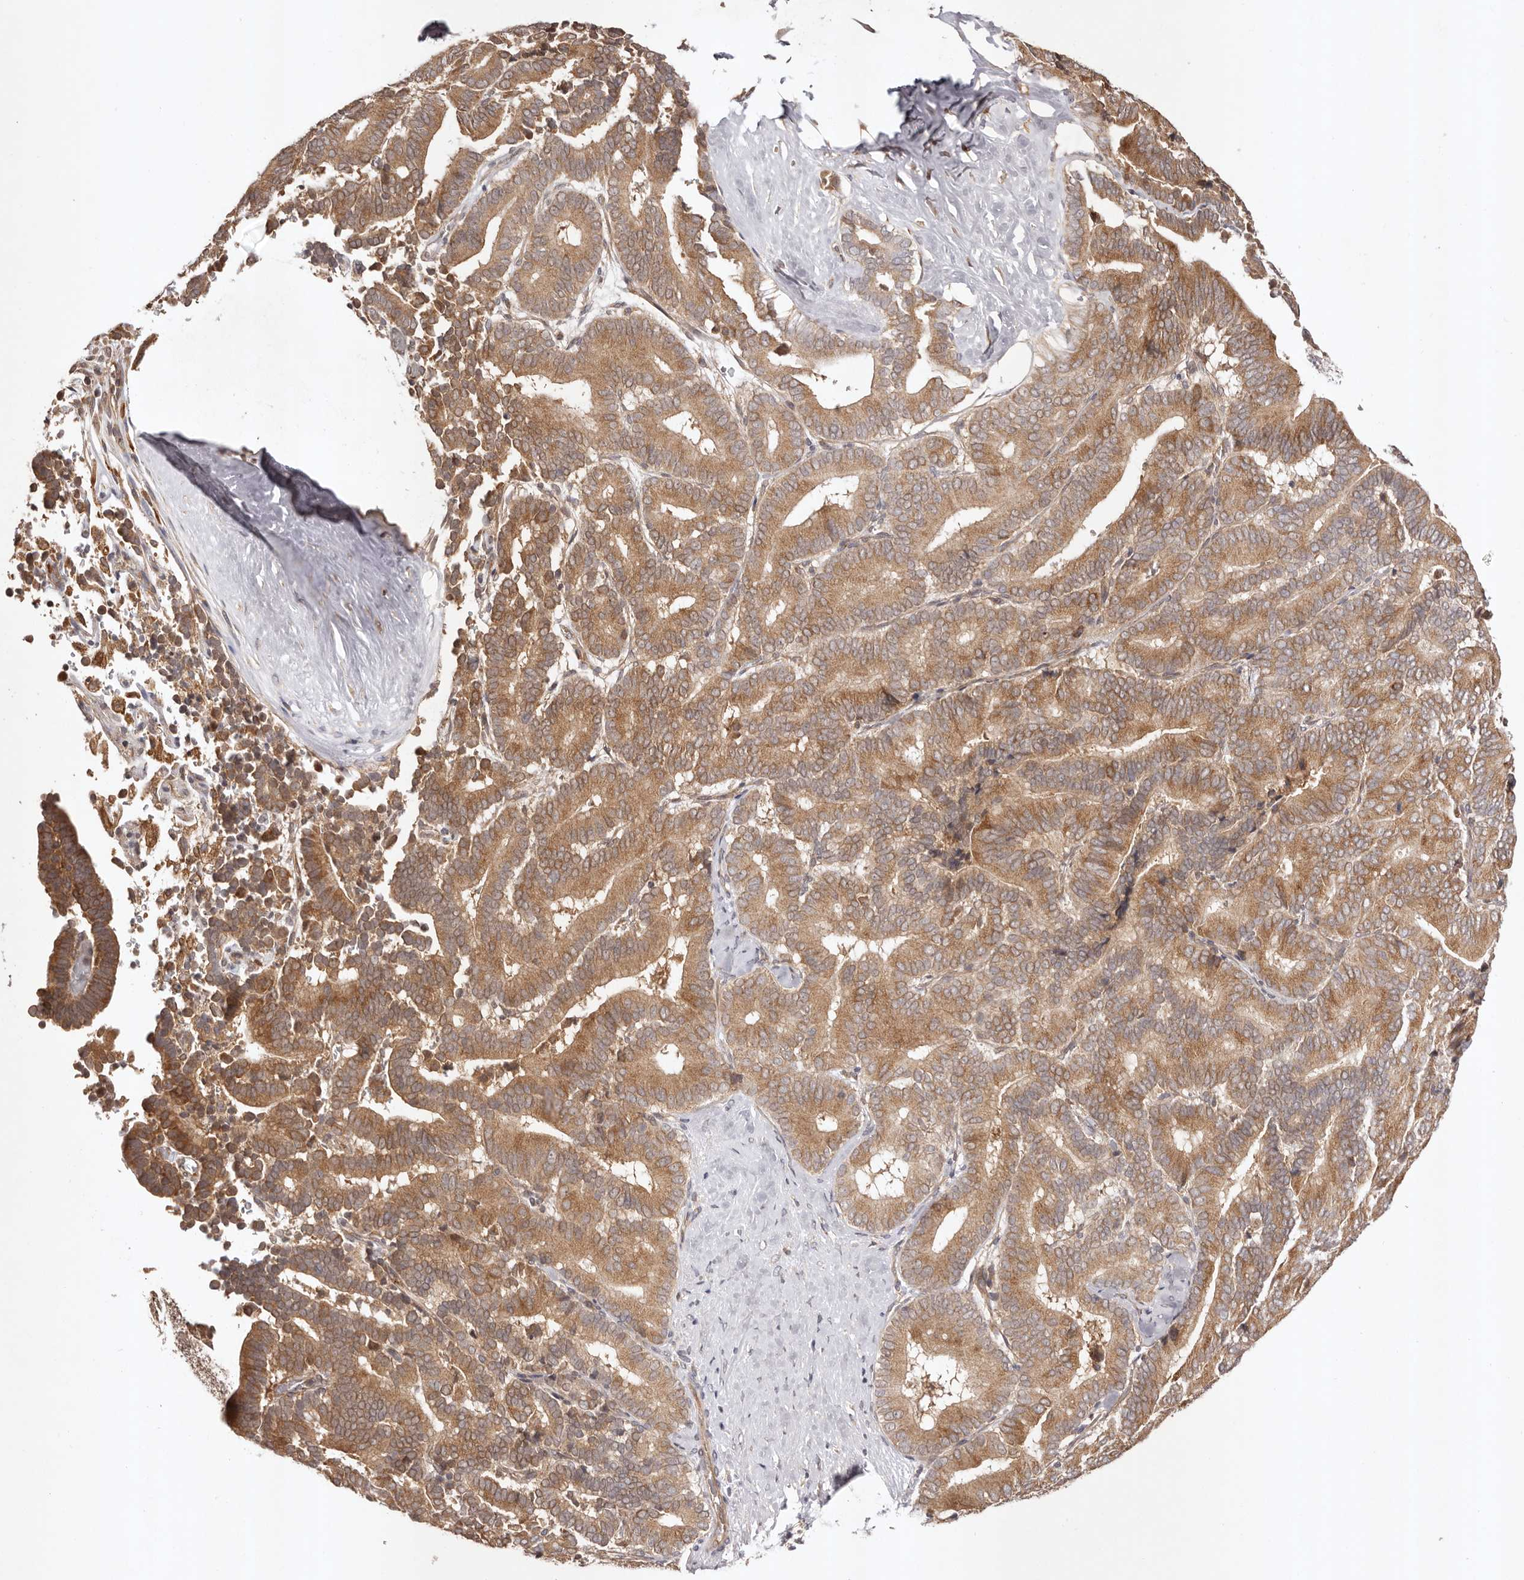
{"staining": {"intensity": "moderate", "quantity": ">75%", "location": "cytoplasmic/membranous"}, "tissue": "liver cancer", "cell_type": "Tumor cells", "image_type": "cancer", "snomed": [{"axis": "morphology", "description": "Cholangiocarcinoma"}, {"axis": "topography", "description": "Liver"}], "caption": "Tumor cells demonstrate moderate cytoplasmic/membranous positivity in approximately >75% of cells in cholangiocarcinoma (liver). (DAB (3,3'-diaminobenzidine) IHC with brightfield microscopy, high magnification).", "gene": "UBR2", "patient": {"sex": "female", "age": 75}}